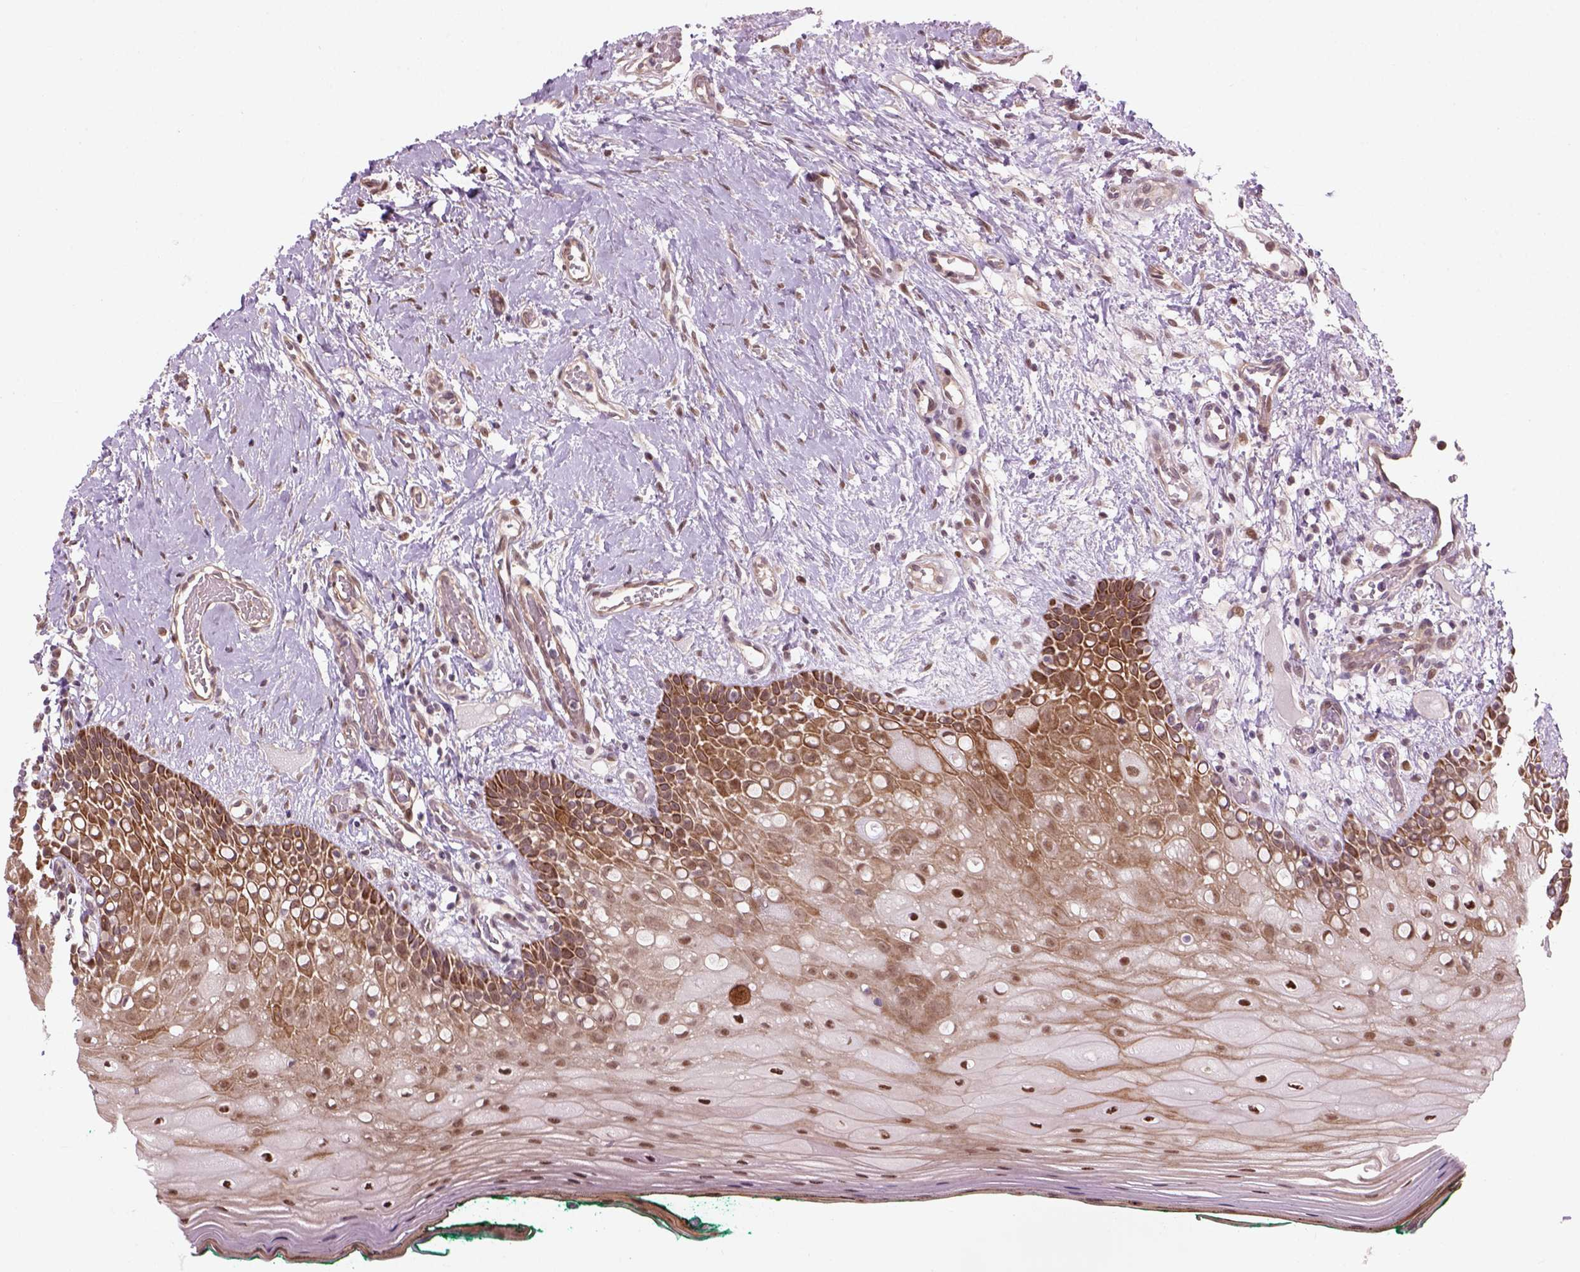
{"staining": {"intensity": "moderate", "quantity": "<25%", "location": "cytoplasmic/membranous,nuclear"}, "tissue": "oral mucosa", "cell_type": "Squamous epithelial cells", "image_type": "normal", "snomed": [{"axis": "morphology", "description": "Normal tissue, NOS"}, {"axis": "topography", "description": "Oral tissue"}], "caption": "Protein staining demonstrates moderate cytoplasmic/membranous,nuclear positivity in about <25% of squamous epithelial cells in normal oral mucosa.", "gene": "PSMD11", "patient": {"sex": "female", "age": 83}}